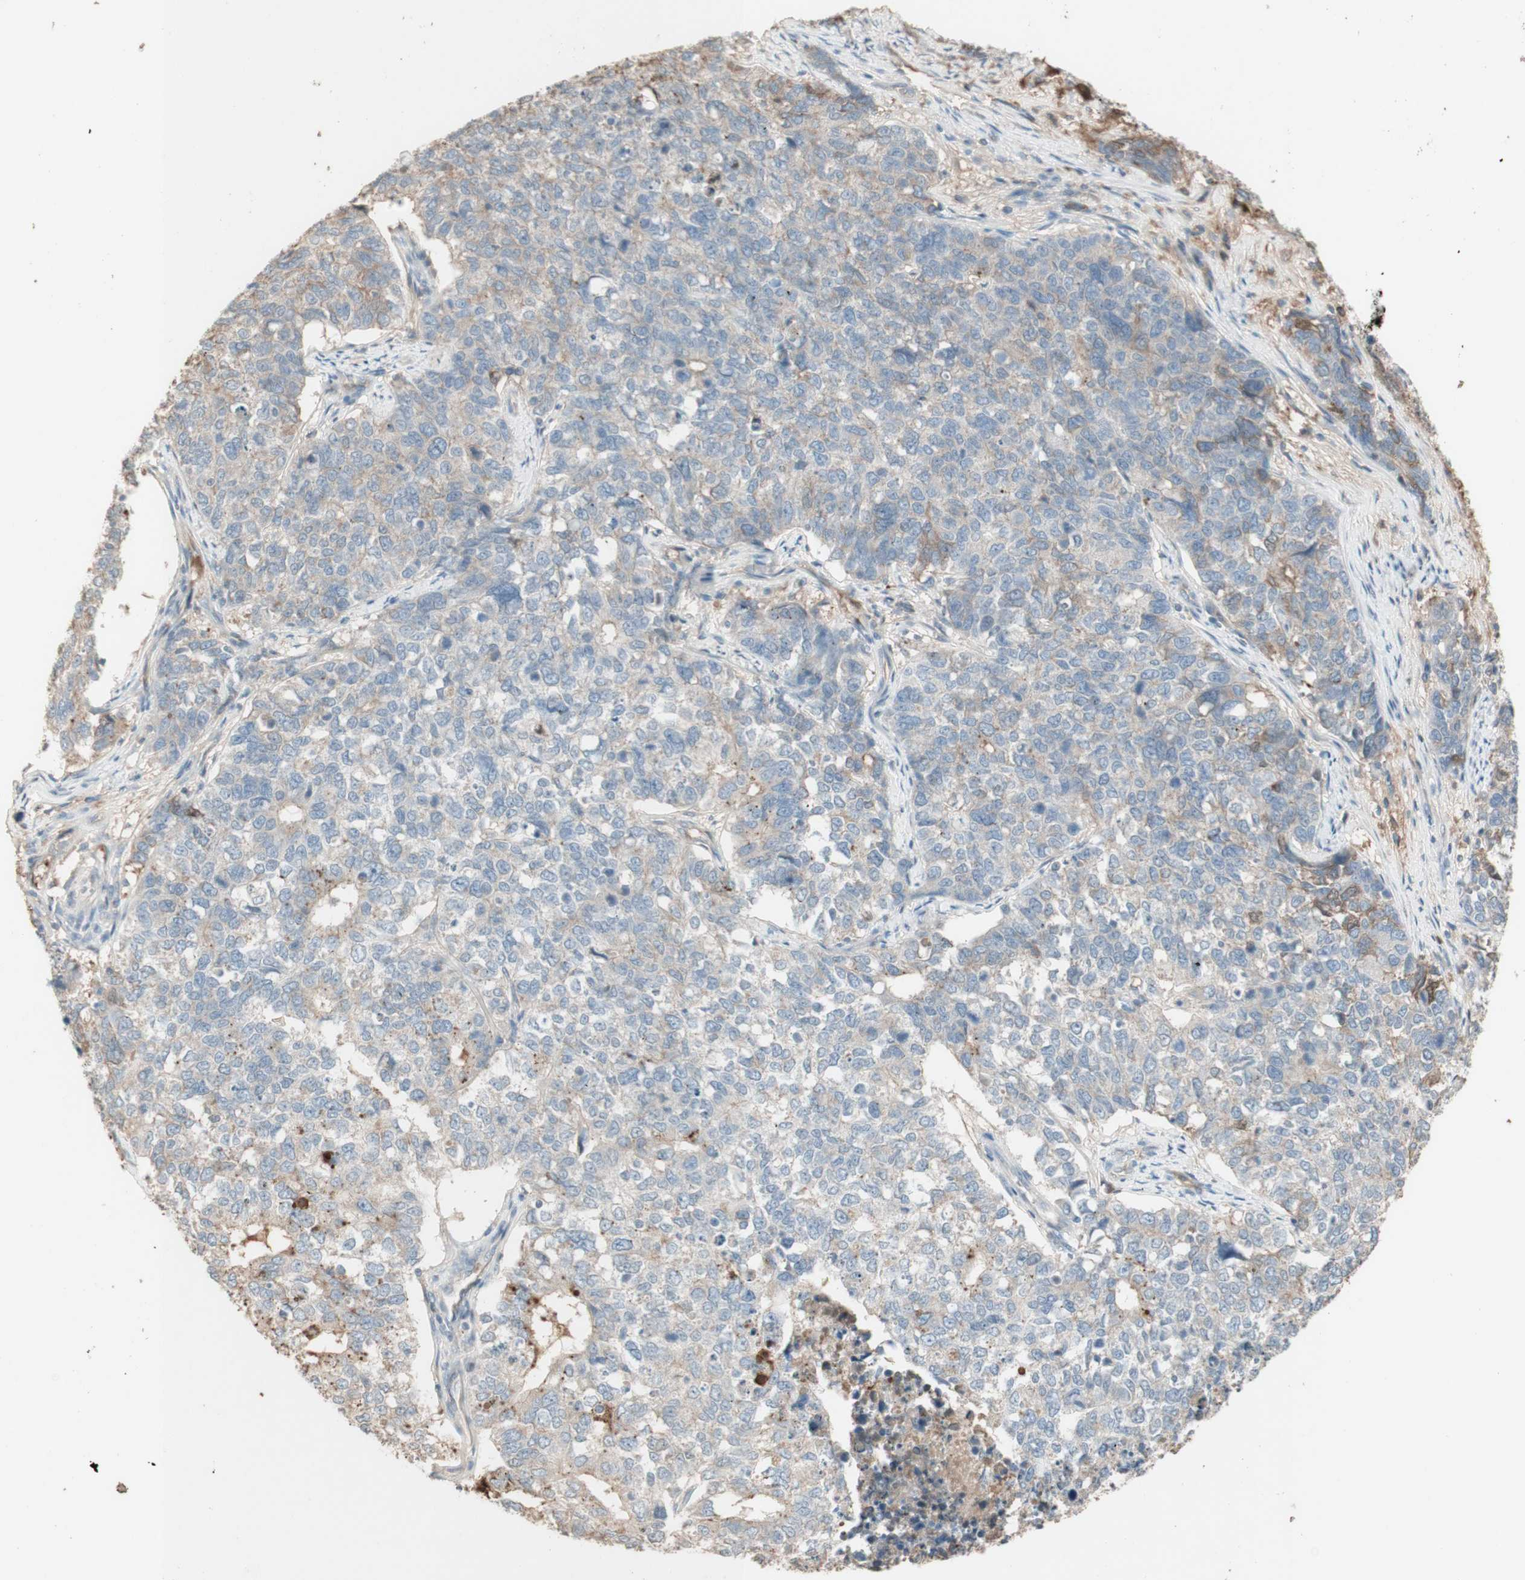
{"staining": {"intensity": "negative", "quantity": "none", "location": "none"}, "tissue": "cervical cancer", "cell_type": "Tumor cells", "image_type": "cancer", "snomed": [{"axis": "morphology", "description": "Squamous cell carcinoma, NOS"}, {"axis": "topography", "description": "Cervix"}], "caption": "Human squamous cell carcinoma (cervical) stained for a protein using immunohistochemistry reveals no expression in tumor cells.", "gene": "IFNG", "patient": {"sex": "female", "age": 63}}